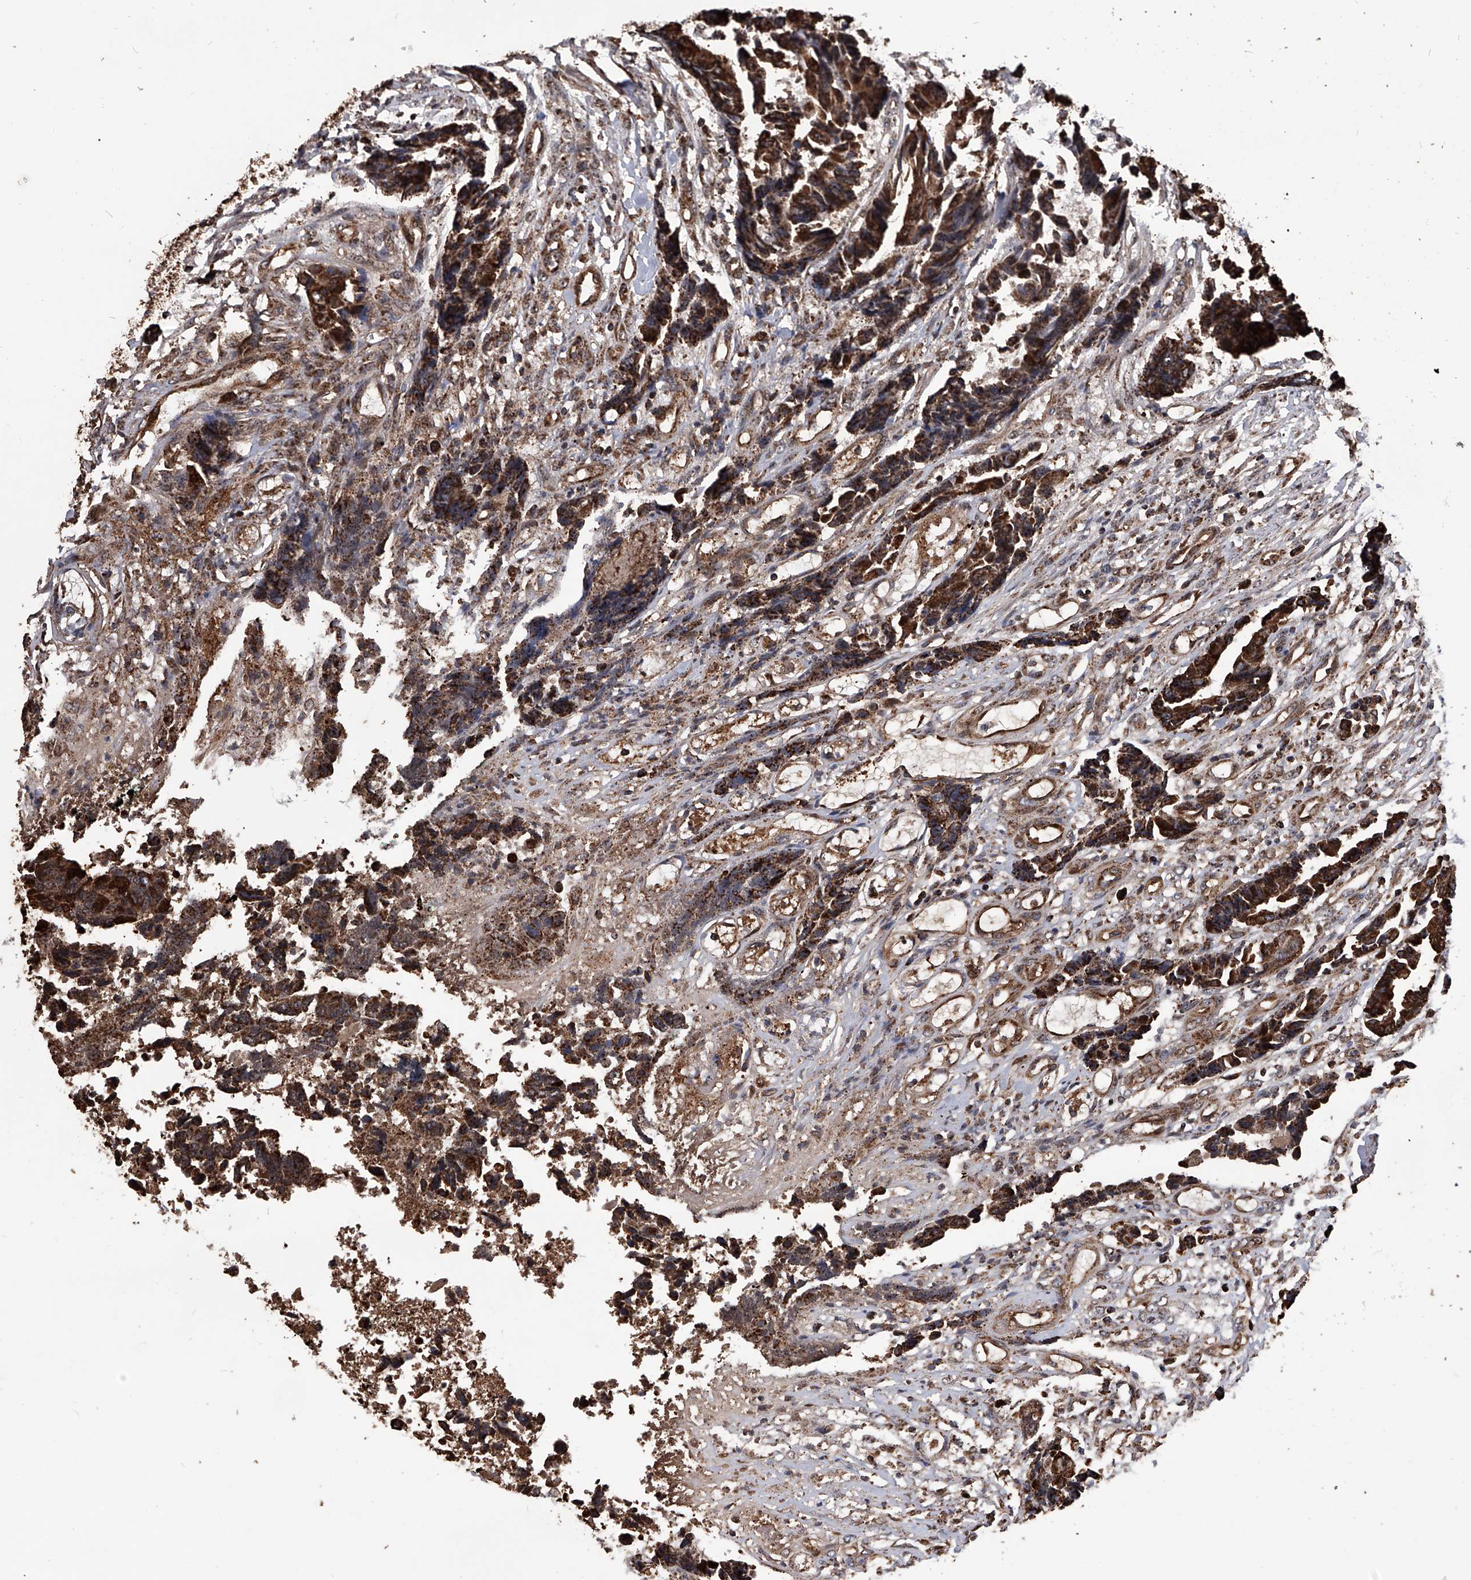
{"staining": {"intensity": "strong", "quantity": ">75%", "location": "cytoplasmic/membranous"}, "tissue": "colorectal cancer", "cell_type": "Tumor cells", "image_type": "cancer", "snomed": [{"axis": "morphology", "description": "Adenocarcinoma, NOS"}, {"axis": "topography", "description": "Rectum"}], "caption": "Tumor cells demonstrate high levels of strong cytoplasmic/membranous positivity in about >75% of cells in human colorectal adenocarcinoma.", "gene": "SMPDL3A", "patient": {"sex": "male", "age": 84}}